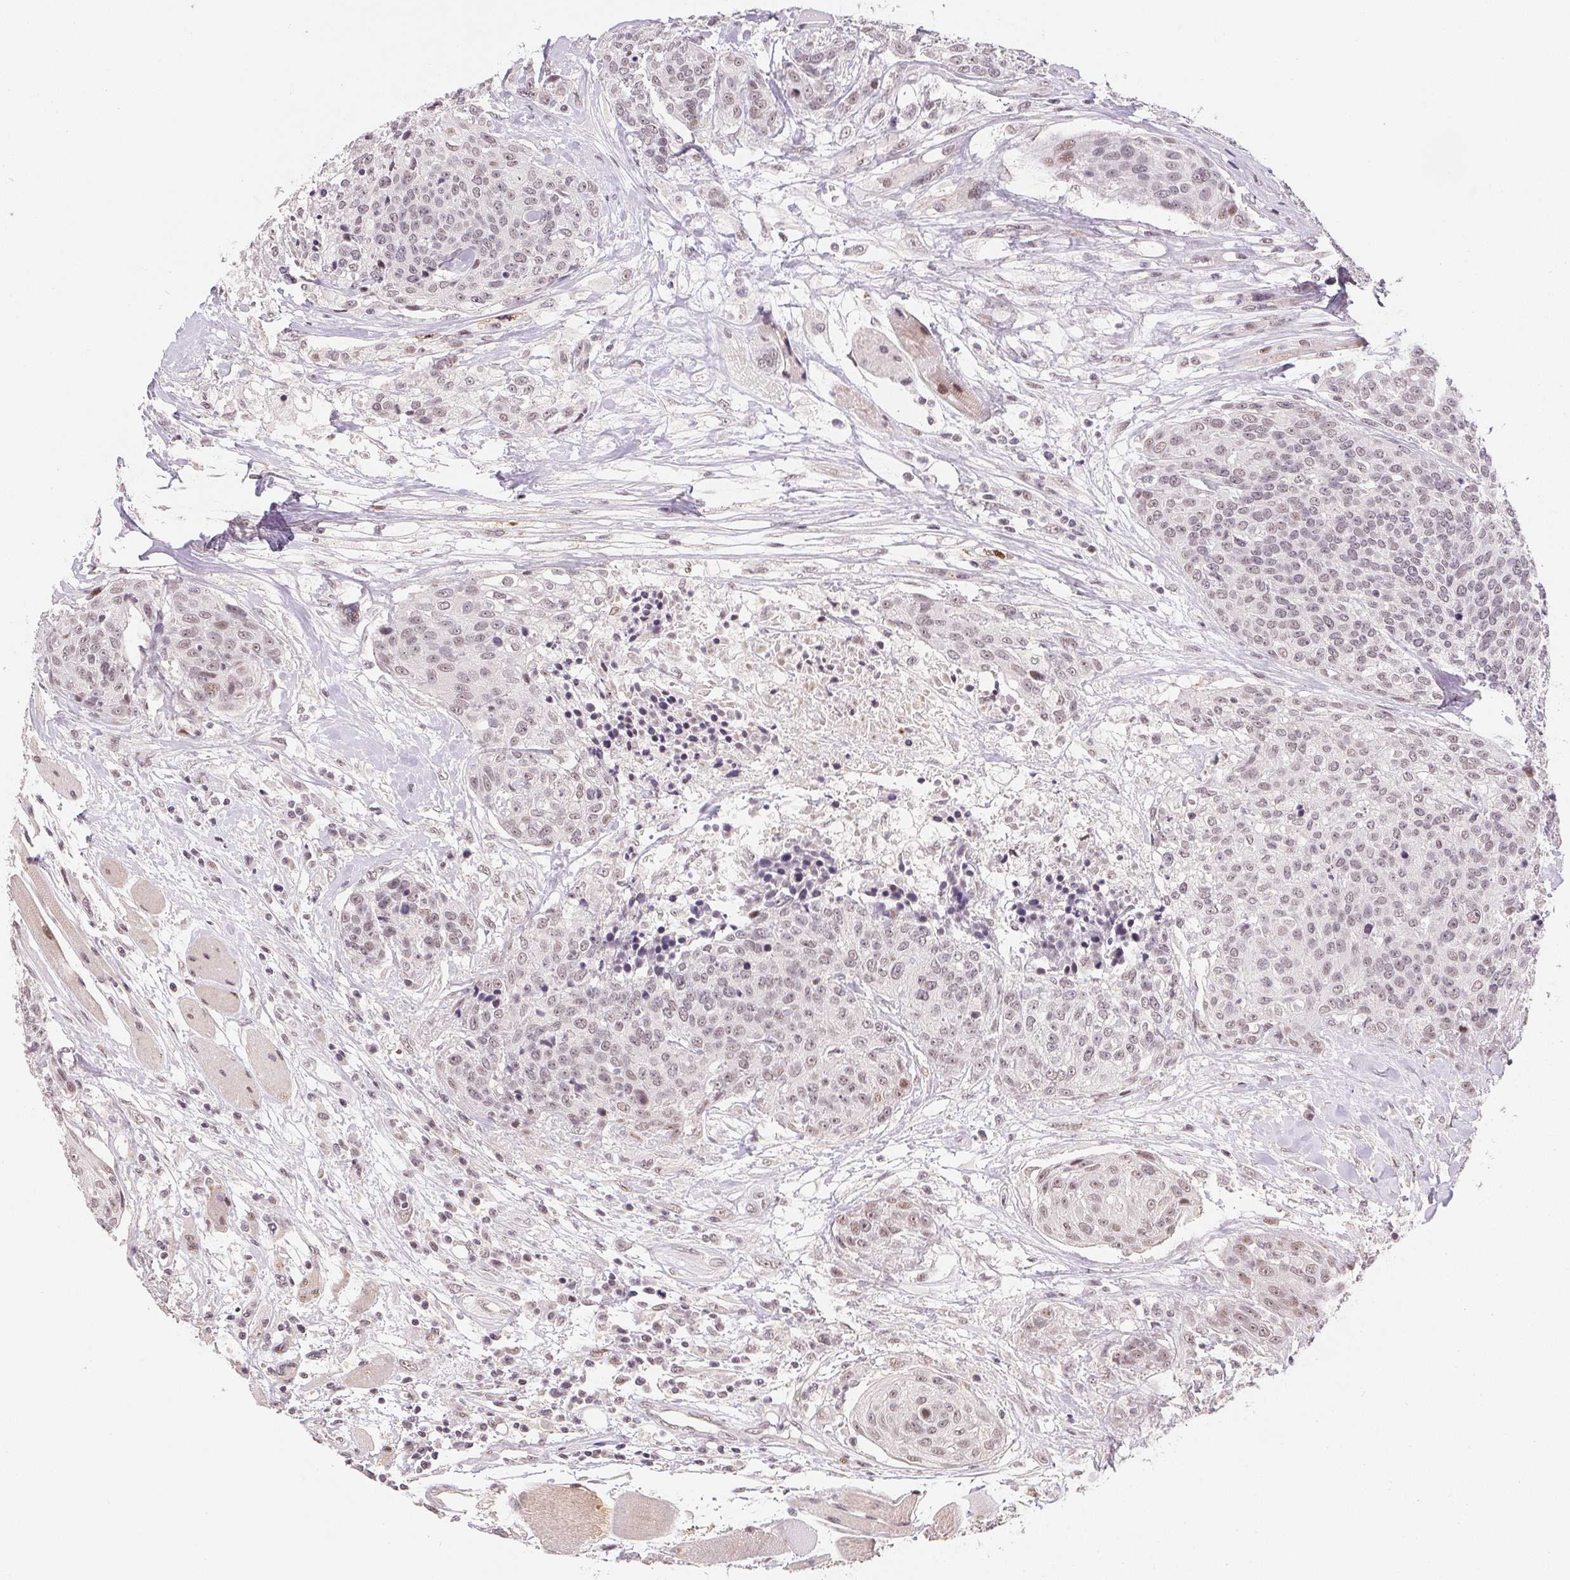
{"staining": {"intensity": "weak", "quantity": "25%-75%", "location": "nuclear"}, "tissue": "head and neck cancer", "cell_type": "Tumor cells", "image_type": "cancer", "snomed": [{"axis": "morphology", "description": "Squamous cell carcinoma, NOS"}, {"axis": "topography", "description": "Oral tissue"}, {"axis": "topography", "description": "Head-Neck"}], "caption": "Weak nuclear expression for a protein is seen in about 25%-75% of tumor cells of head and neck cancer (squamous cell carcinoma) using IHC.", "gene": "KDM4D", "patient": {"sex": "male", "age": 64}}